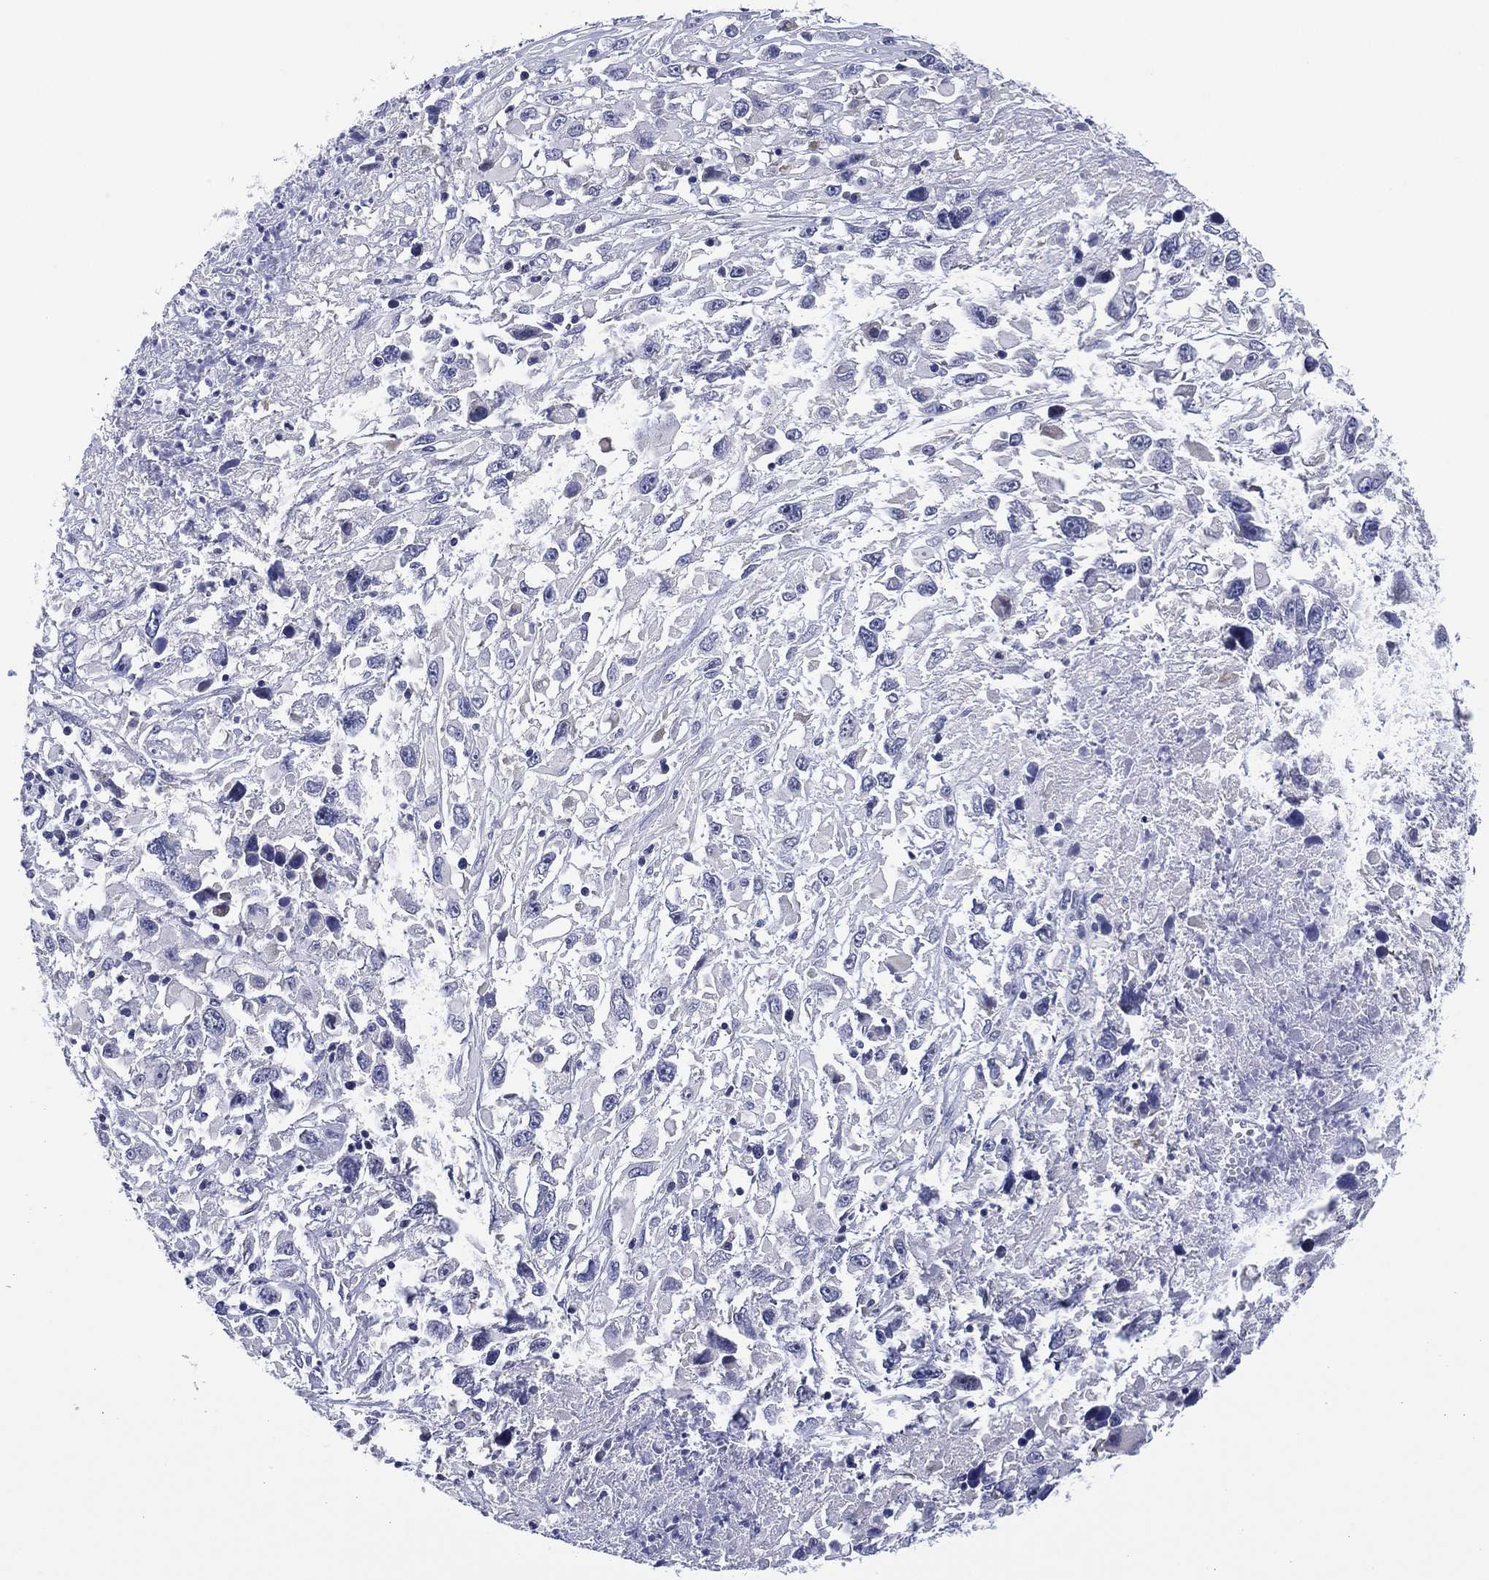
{"staining": {"intensity": "negative", "quantity": "none", "location": "none"}, "tissue": "melanoma", "cell_type": "Tumor cells", "image_type": "cancer", "snomed": [{"axis": "morphology", "description": "Malignant melanoma, Metastatic site"}, {"axis": "topography", "description": "Soft tissue"}], "caption": "An IHC micrograph of melanoma is shown. There is no staining in tumor cells of melanoma. The staining is performed using DAB (3,3'-diaminobenzidine) brown chromogen with nuclei counter-stained in using hematoxylin.", "gene": "CLIP3", "patient": {"sex": "male", "age": 50}}